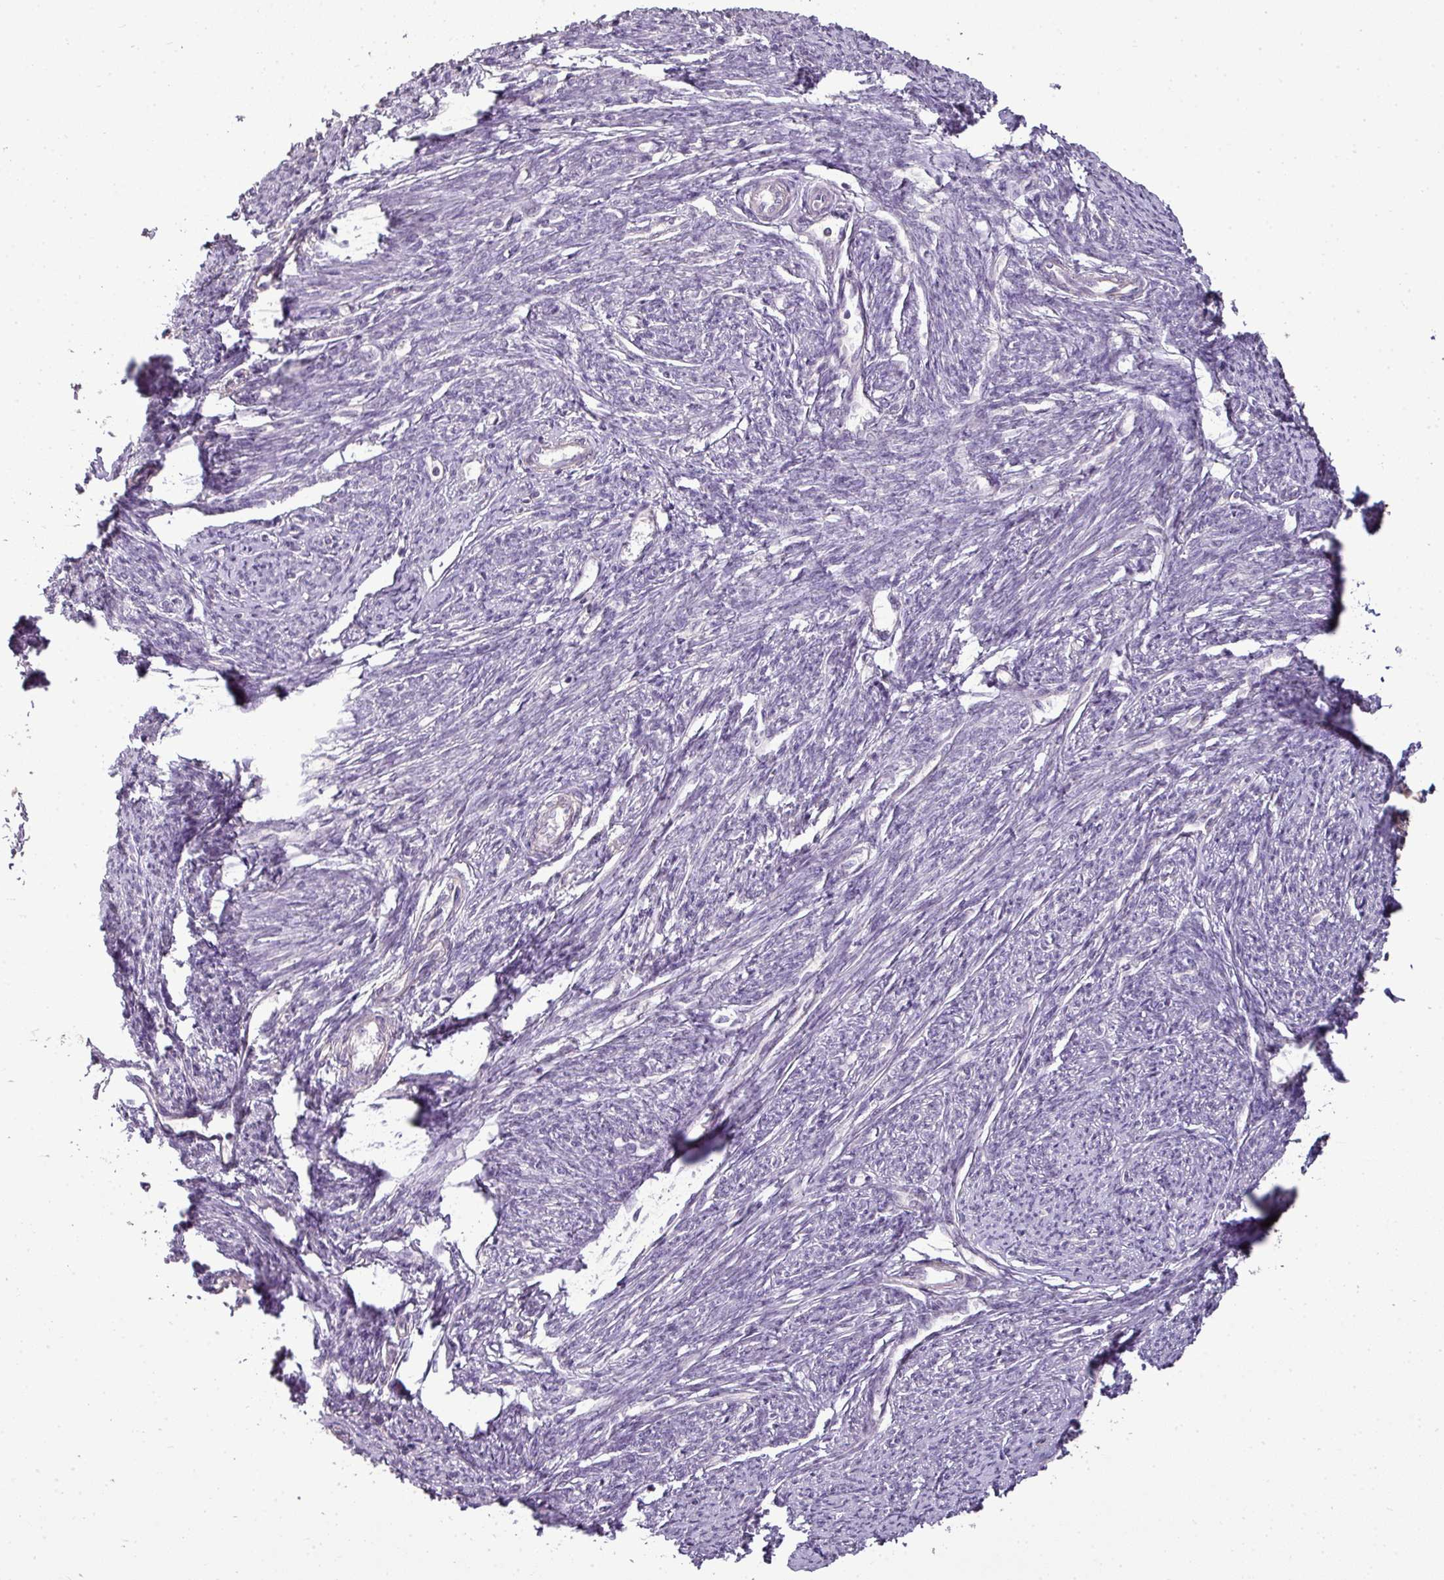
{"staining": {"intensity": "negative", "quantity": "none", "location": "none"}, "tissue": "smooth muscle", "cell_type": "Smooth muscle cells", "image_type": "normal", "snomed": [{"axis": "morphology", "description": "Normal tissue, NOS"}, {"axis": "topography", "description": "Smooth muscle"}, {"axis": "topography", "description": "Fallopian tube"}], "caption": "This is a photomicrograph of immunohistochemistry (IHC) staining of normal smooth muscle, which shows no staining in smooth muscle cells.", "gene": "LY9", "patient": {"sex": "female", "age": 59}}